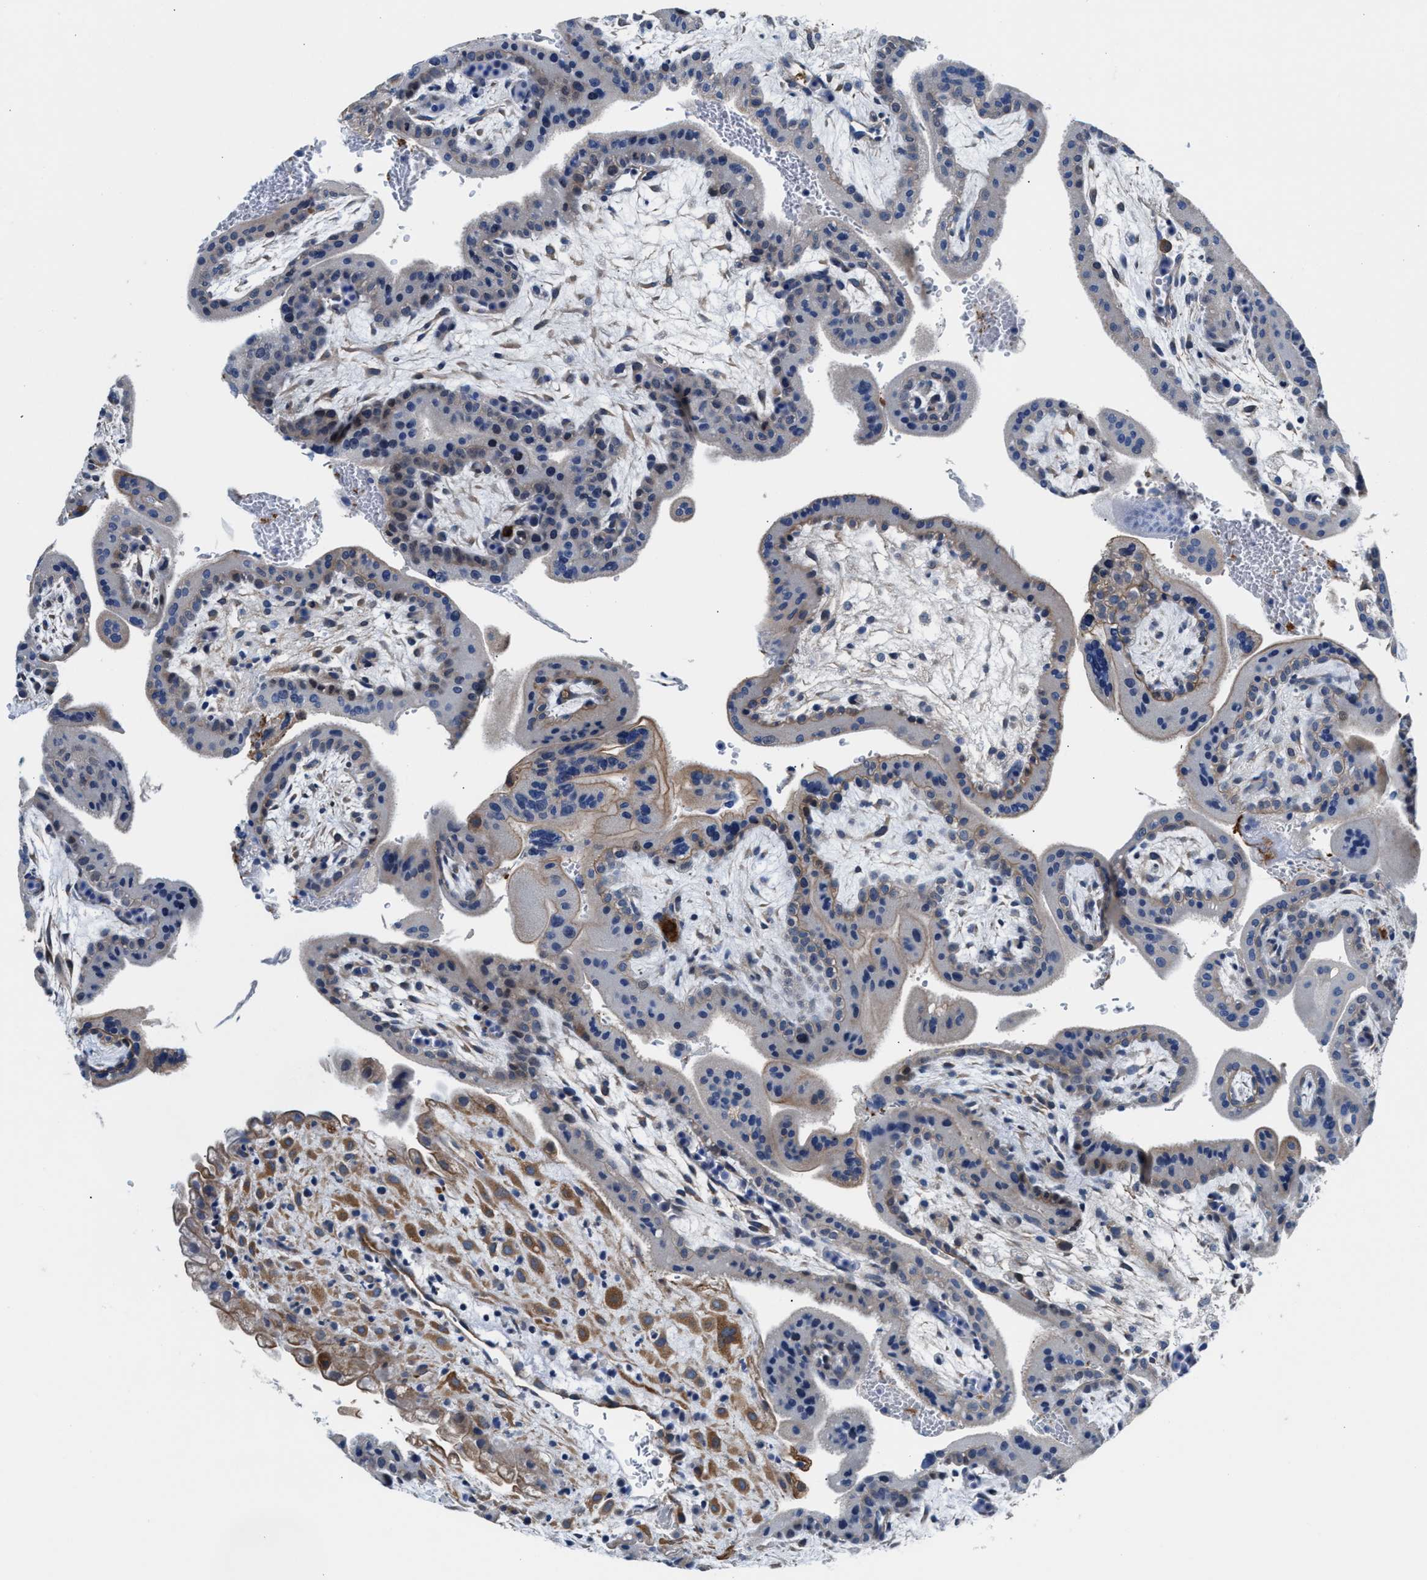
{"staining": {"intensity": "strong", "quantity": ">75%", "location": "cytoplasmic/membranous"}, "tissue": "placenta", "cell_type": "Decidual cells", "image_type": "normal", "snomed": [{"axis": "morphology", "description": "Normal tissue, NOS"}, {"axis": "topography", "description": "Placenta"}], "caption": "Strong cytoplasmic/membranous staining is appreciated in about >75% of decidual cells in benign placenta. (brown staining indicates protein expression, while blue staining denotes nuclei).", "gene": "PARG", "patient": {"sex": "female", "age": 35}}